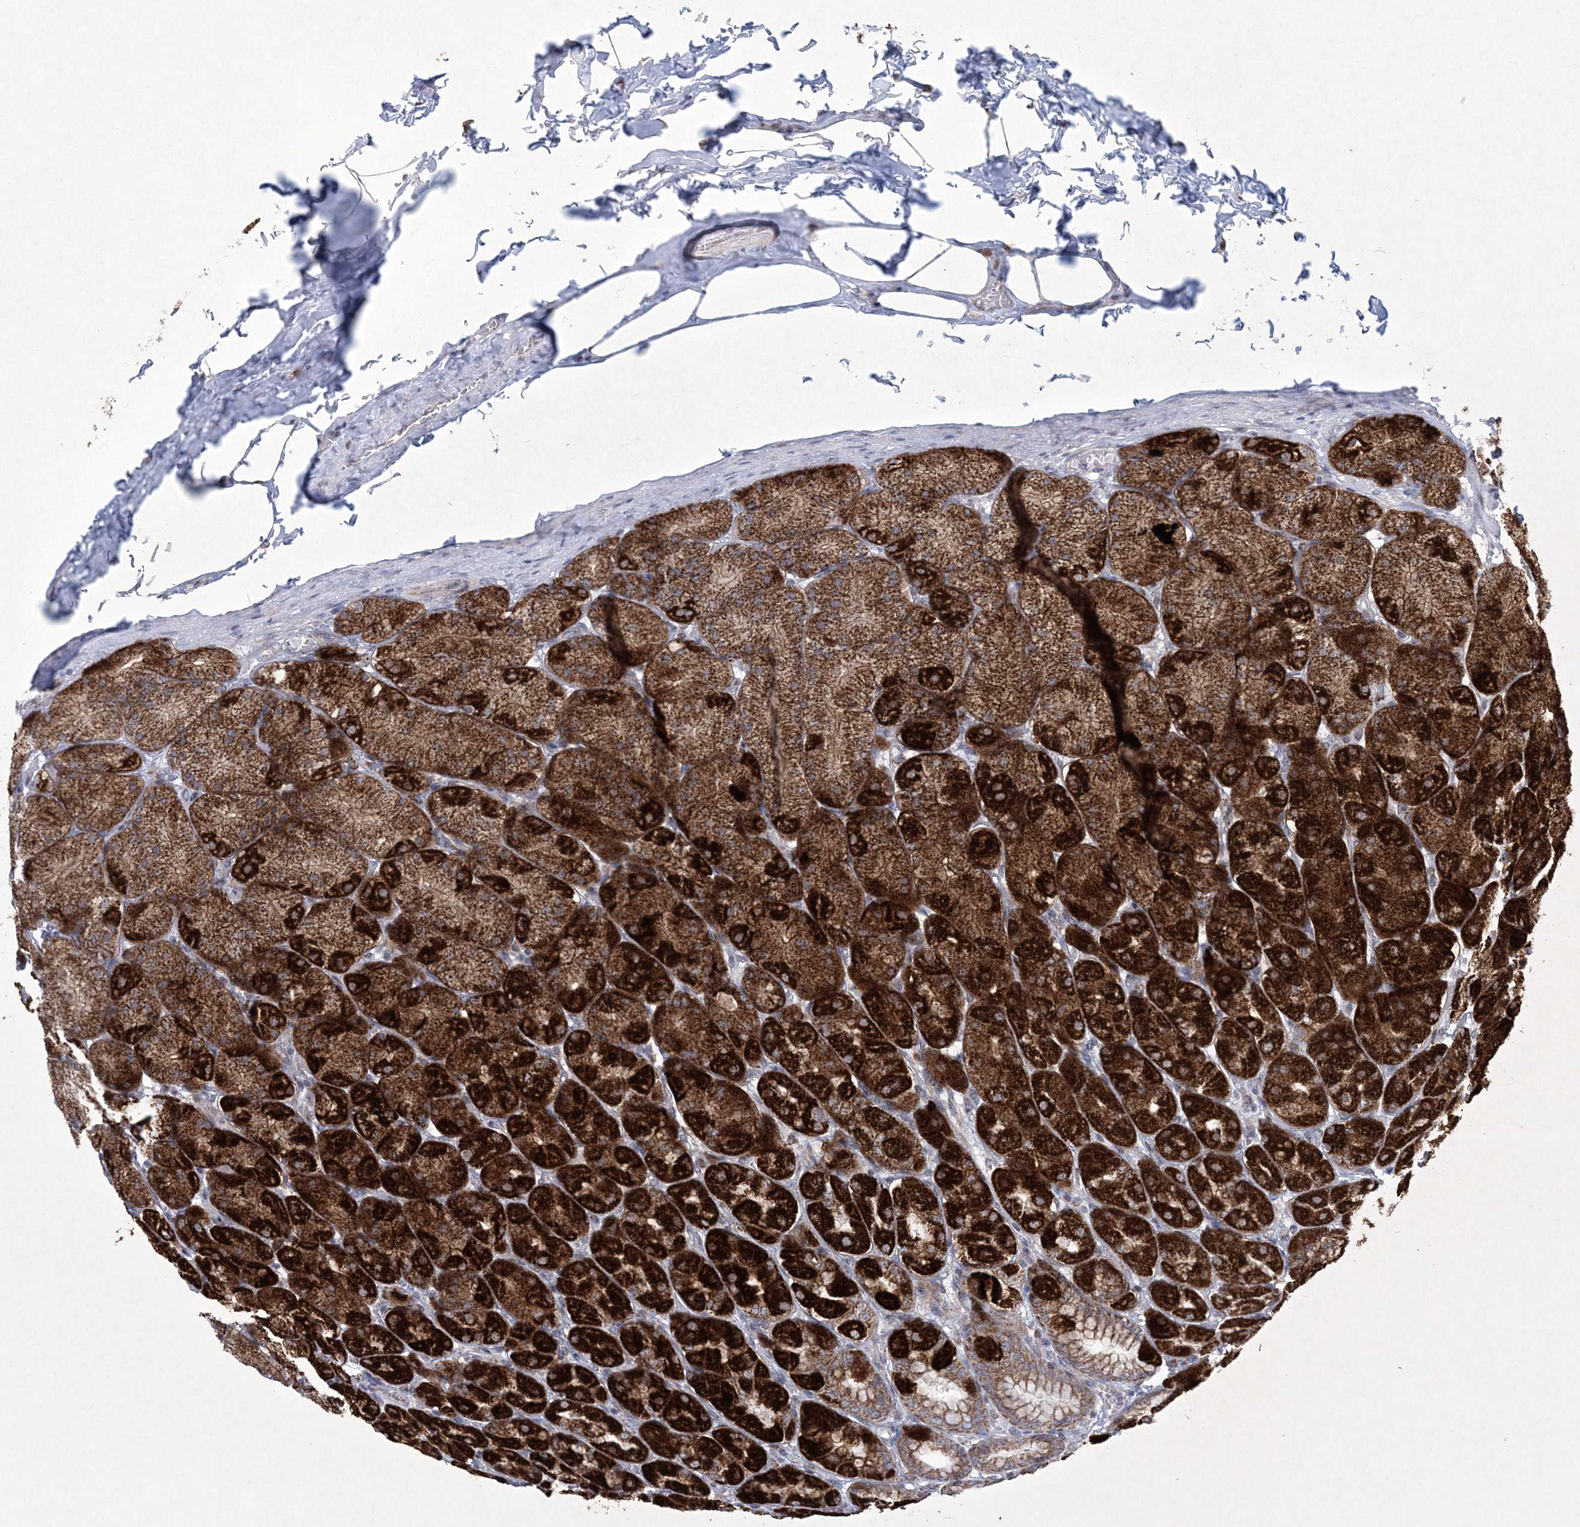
{"staining": {"intensity": "strong", "quantity": ">75%", "location": "cytoplasmic/membranous"}, "tissue": "stomach", "cell_type": "Glandular cells", "image_type": "normal", "snomed": [{"axis": "morphology", "description": "Normal tissue, NOS"}, {"axis": "topography", "description": "Stomach, upper"}], "caption": "Strong cytoplasmic/membranous protein expression is present in approximately >75% of glandular cells in stomach.", "gene": "CES4A", "patient": {"sex": "female", "age": 56}}